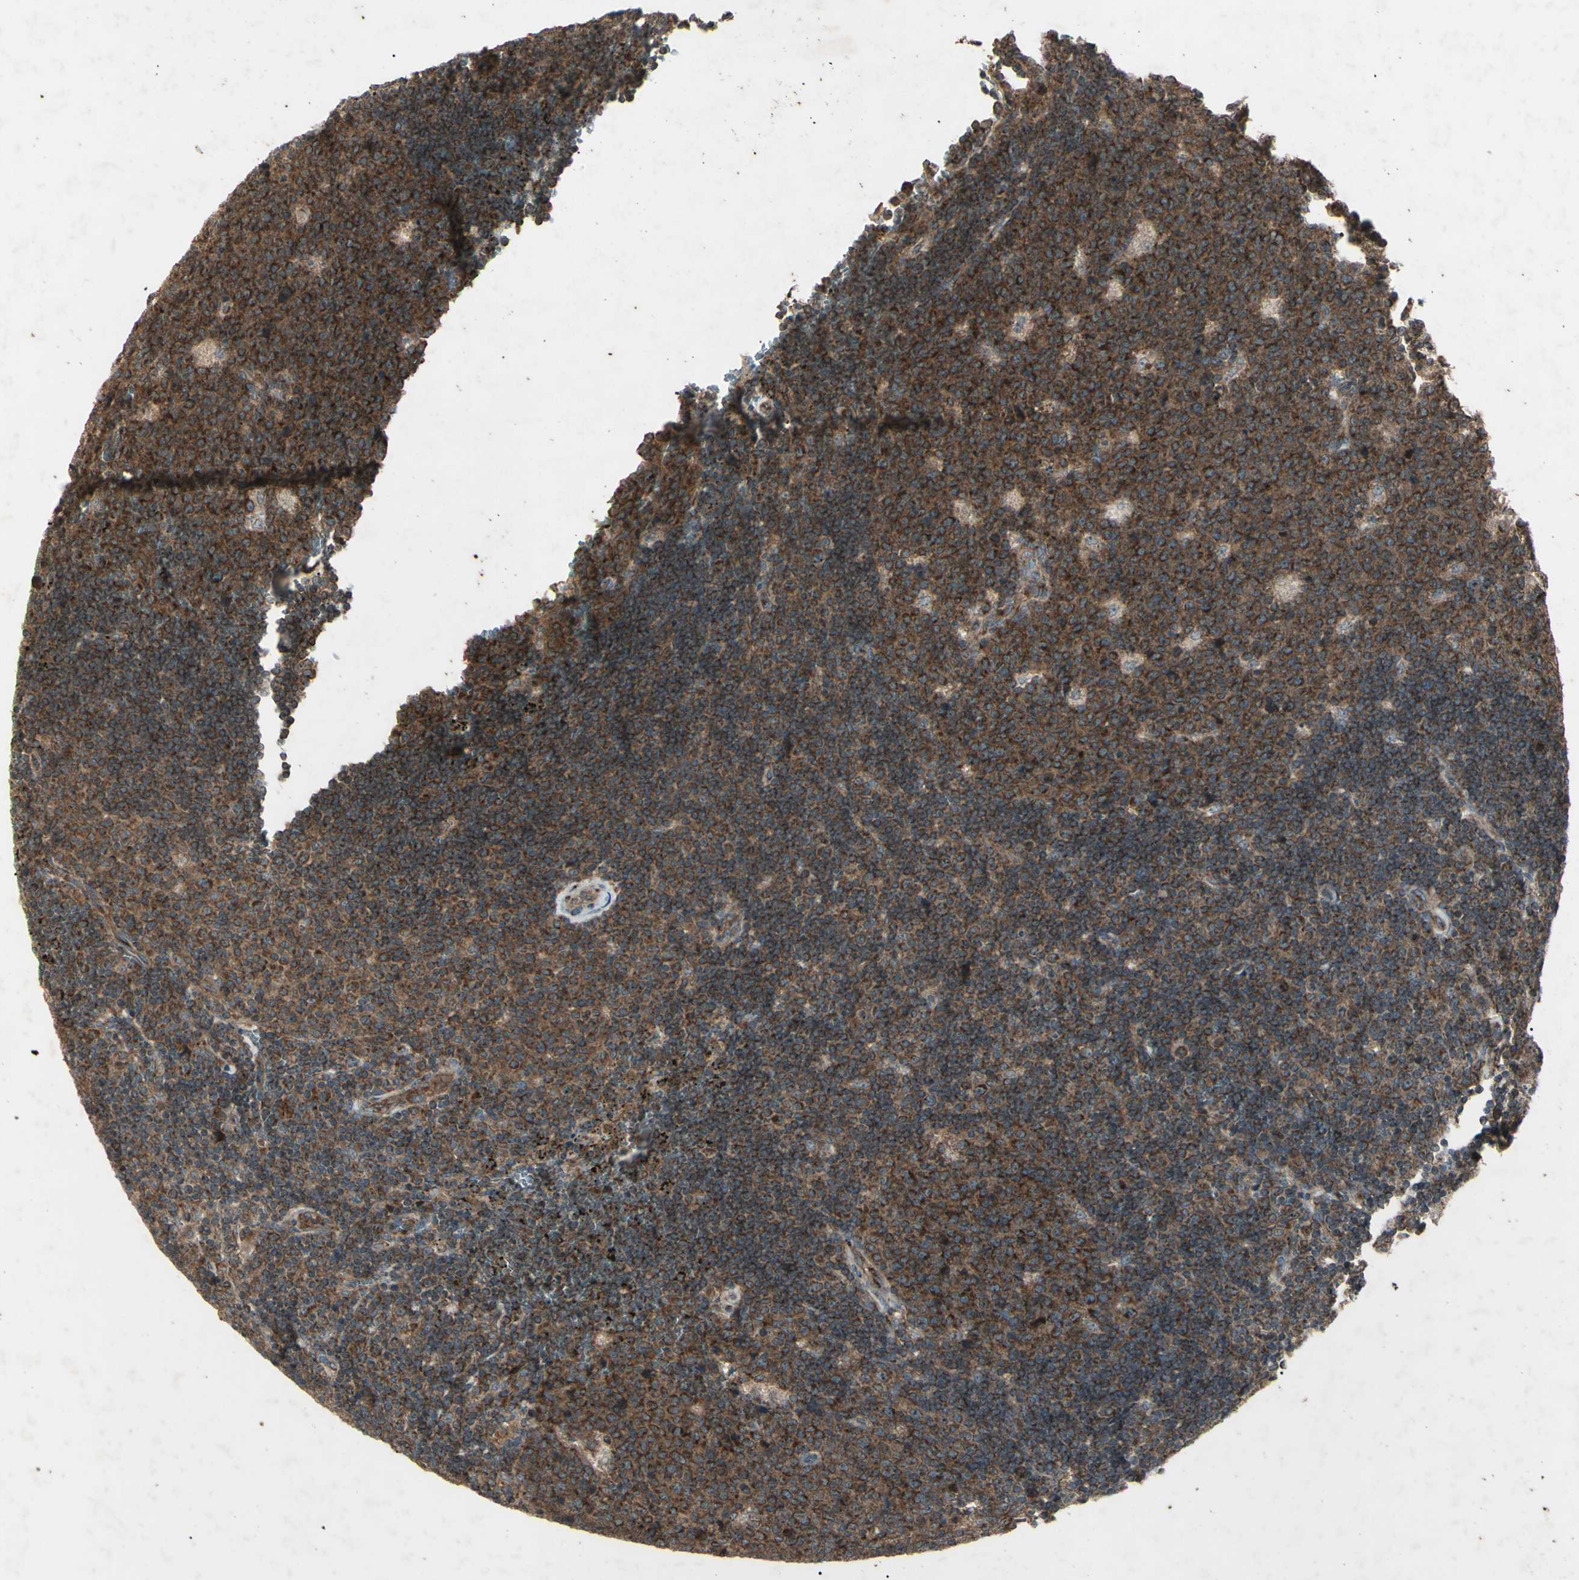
{"staining": {"intensity": "strong", "quantity": ">75%", "location": "cytoplasmic/membranous"}, "tissue": "lymph node", "cell_type": "Germinal center cells", "image_type": "normal", "snomed": [{"axis": "morphology", "description": "Normal tissue, NOS"}, {"axis": "topography", "description": "Lymph node"}, {"axis": "topography", "description": "Salivary gland"}], "caption": "Immunohistochemical staining of benign lymph node reveals strong cytoplasmic/membranous protein staining in about >75% of germinal center cells. (DAB (3,3'-diaminobenzidine) IHC with brightfield microscopy, high magnification).", "gene": "AP1G1", "patient": {"sex": "male", "age": 8}}